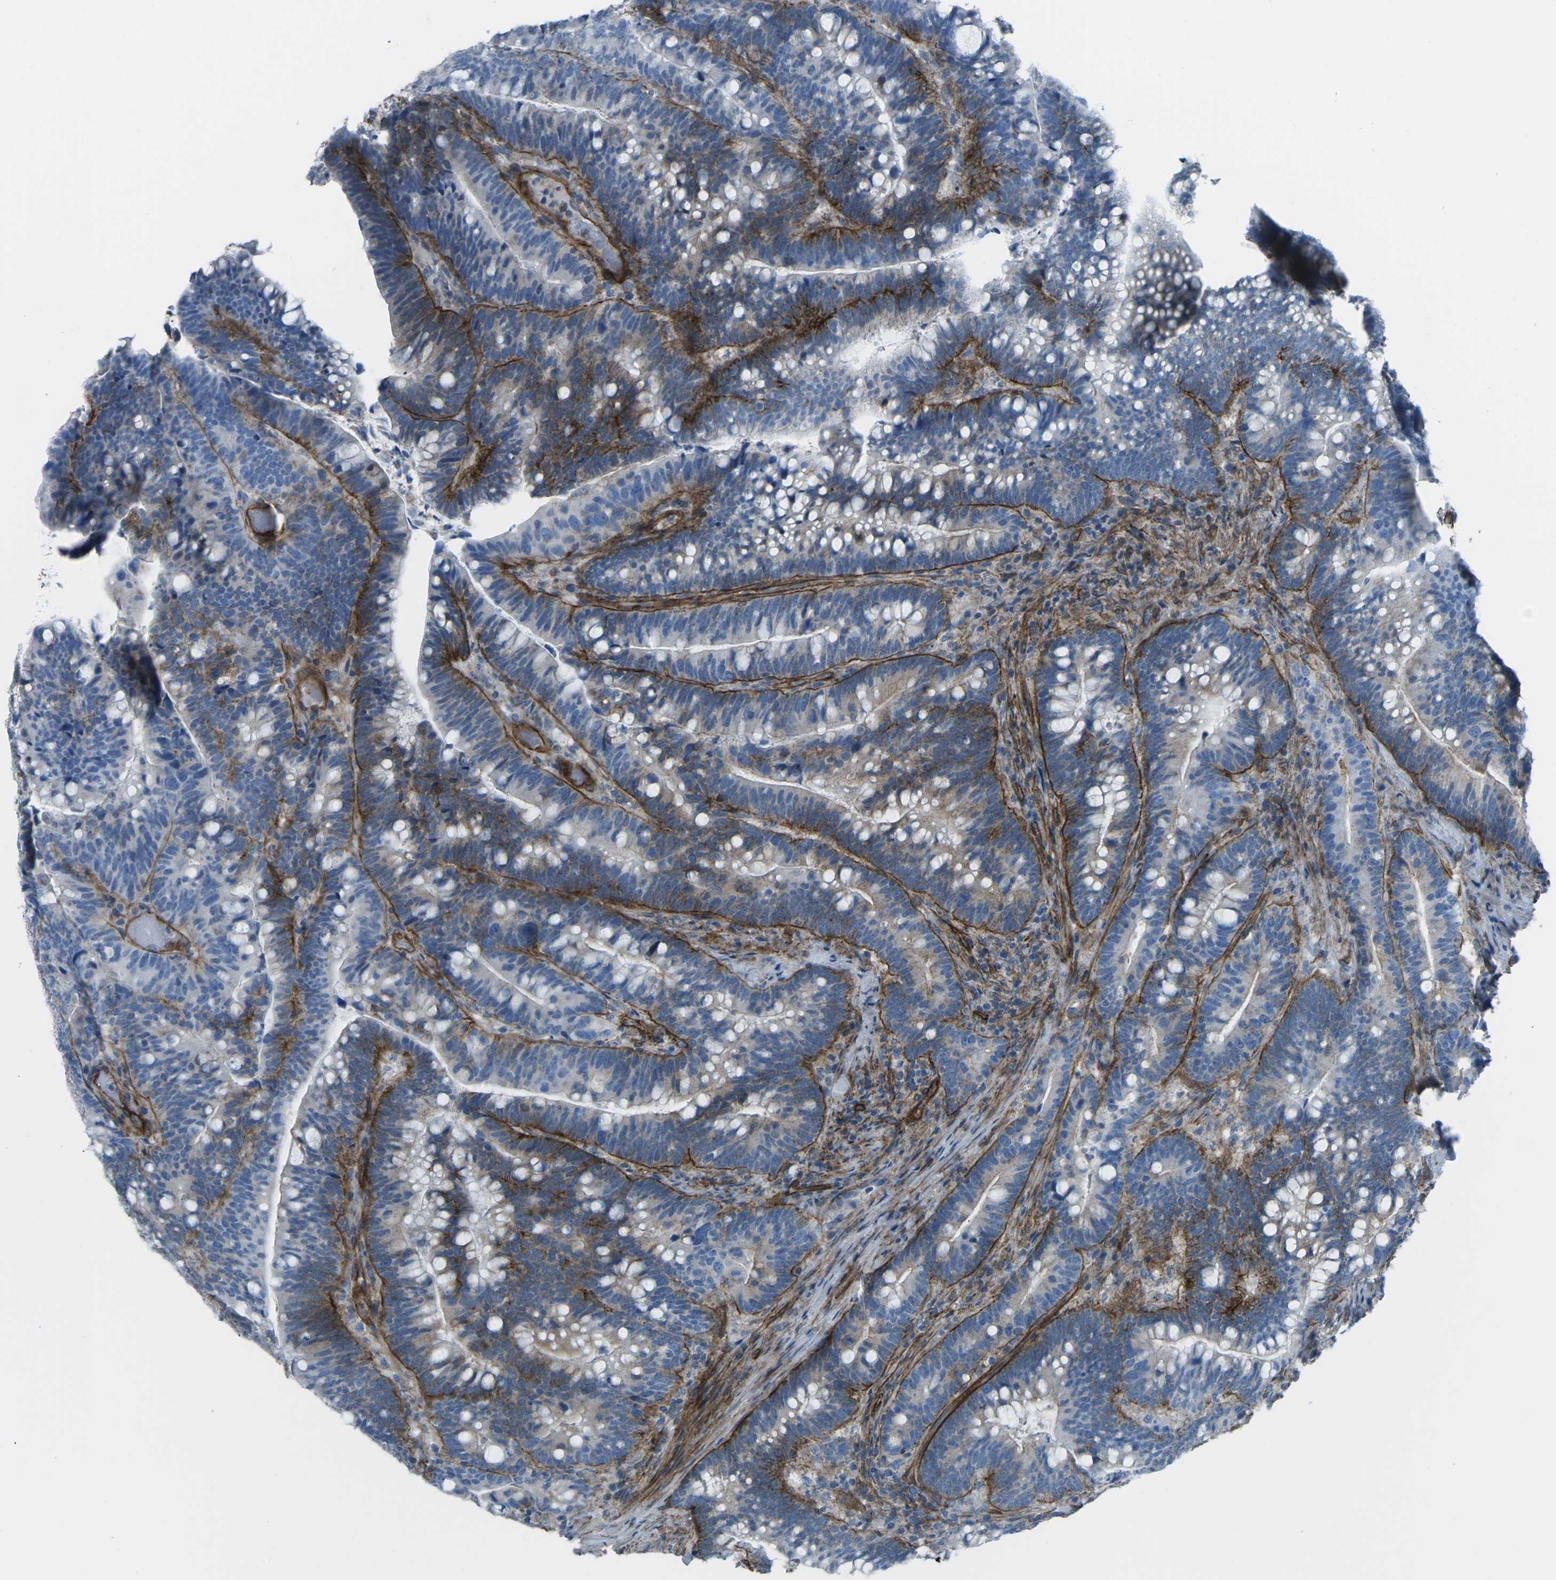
{"staining": {"intensity": "moderate", "quantity": "25%-75%", "location": "cytoplasmic/membranous"}, "tissue": "colorectal cancer", "cell_type": "Tumor cells", "image_type": "cancer", "snomed": [{"axis": "morphology", "description": "Normal tissue, NOS"}, {"axis": "morphology", "description": "Adenocarcinoma, NOS"}, {"axis": "topography", "description": "Colon"}], "caption": "DAB immunohistochemical staining of colorectal cancer demonstrates moderate cytoplasmic/membranous protein expression in about 25%-75% of tumor cells.", "gene": "UTRN", "patient": {"sex": "female", "age": 66}}